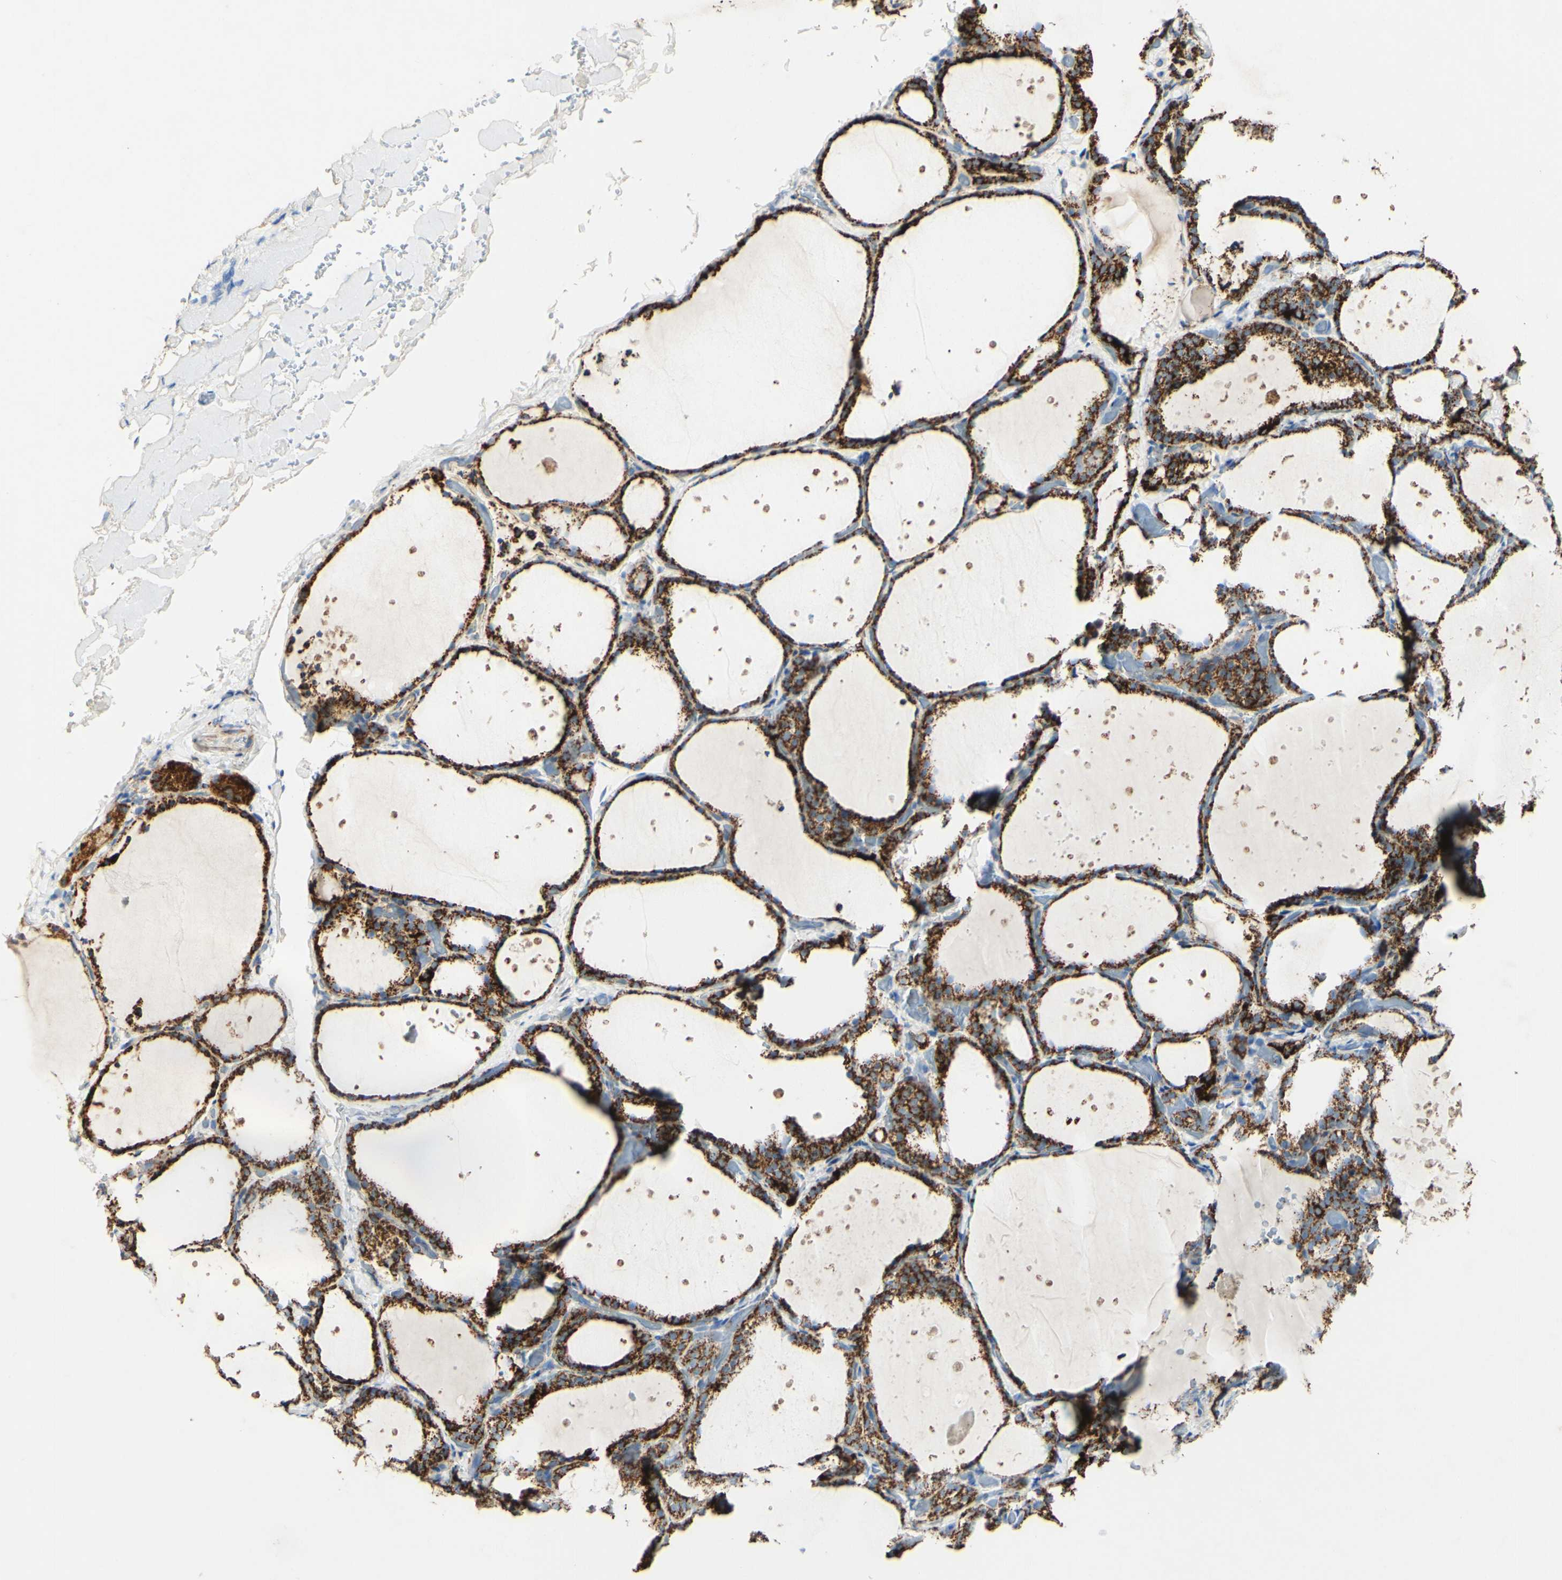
{"staining": {"intensity": "strong", "quantity": ">75%", "location": "cytoplasmic/membranous"}, "tissue": "thyroid gland", "cell_type": "Glandular cells", "image_type": "normal", "snomed": [{"axis": "morphology", "description": "Normal tissue, NOS"}, {"axis": "topography", "description": "Thyroid gland"}], "caption": "Glandular cells demonstrate strong cytoplasmic/membranous positivity in about >75% of cells in benign thyroid gland. The staining was performed using DAB (3,3'-diaminobenzidine) to visualize the protein expression in brown, while the nuclei were stained in blue with hematoxylin (Magnification: 20x).", "gene": "OXCT1", "patient": {"sex": "female", "age": 44}}